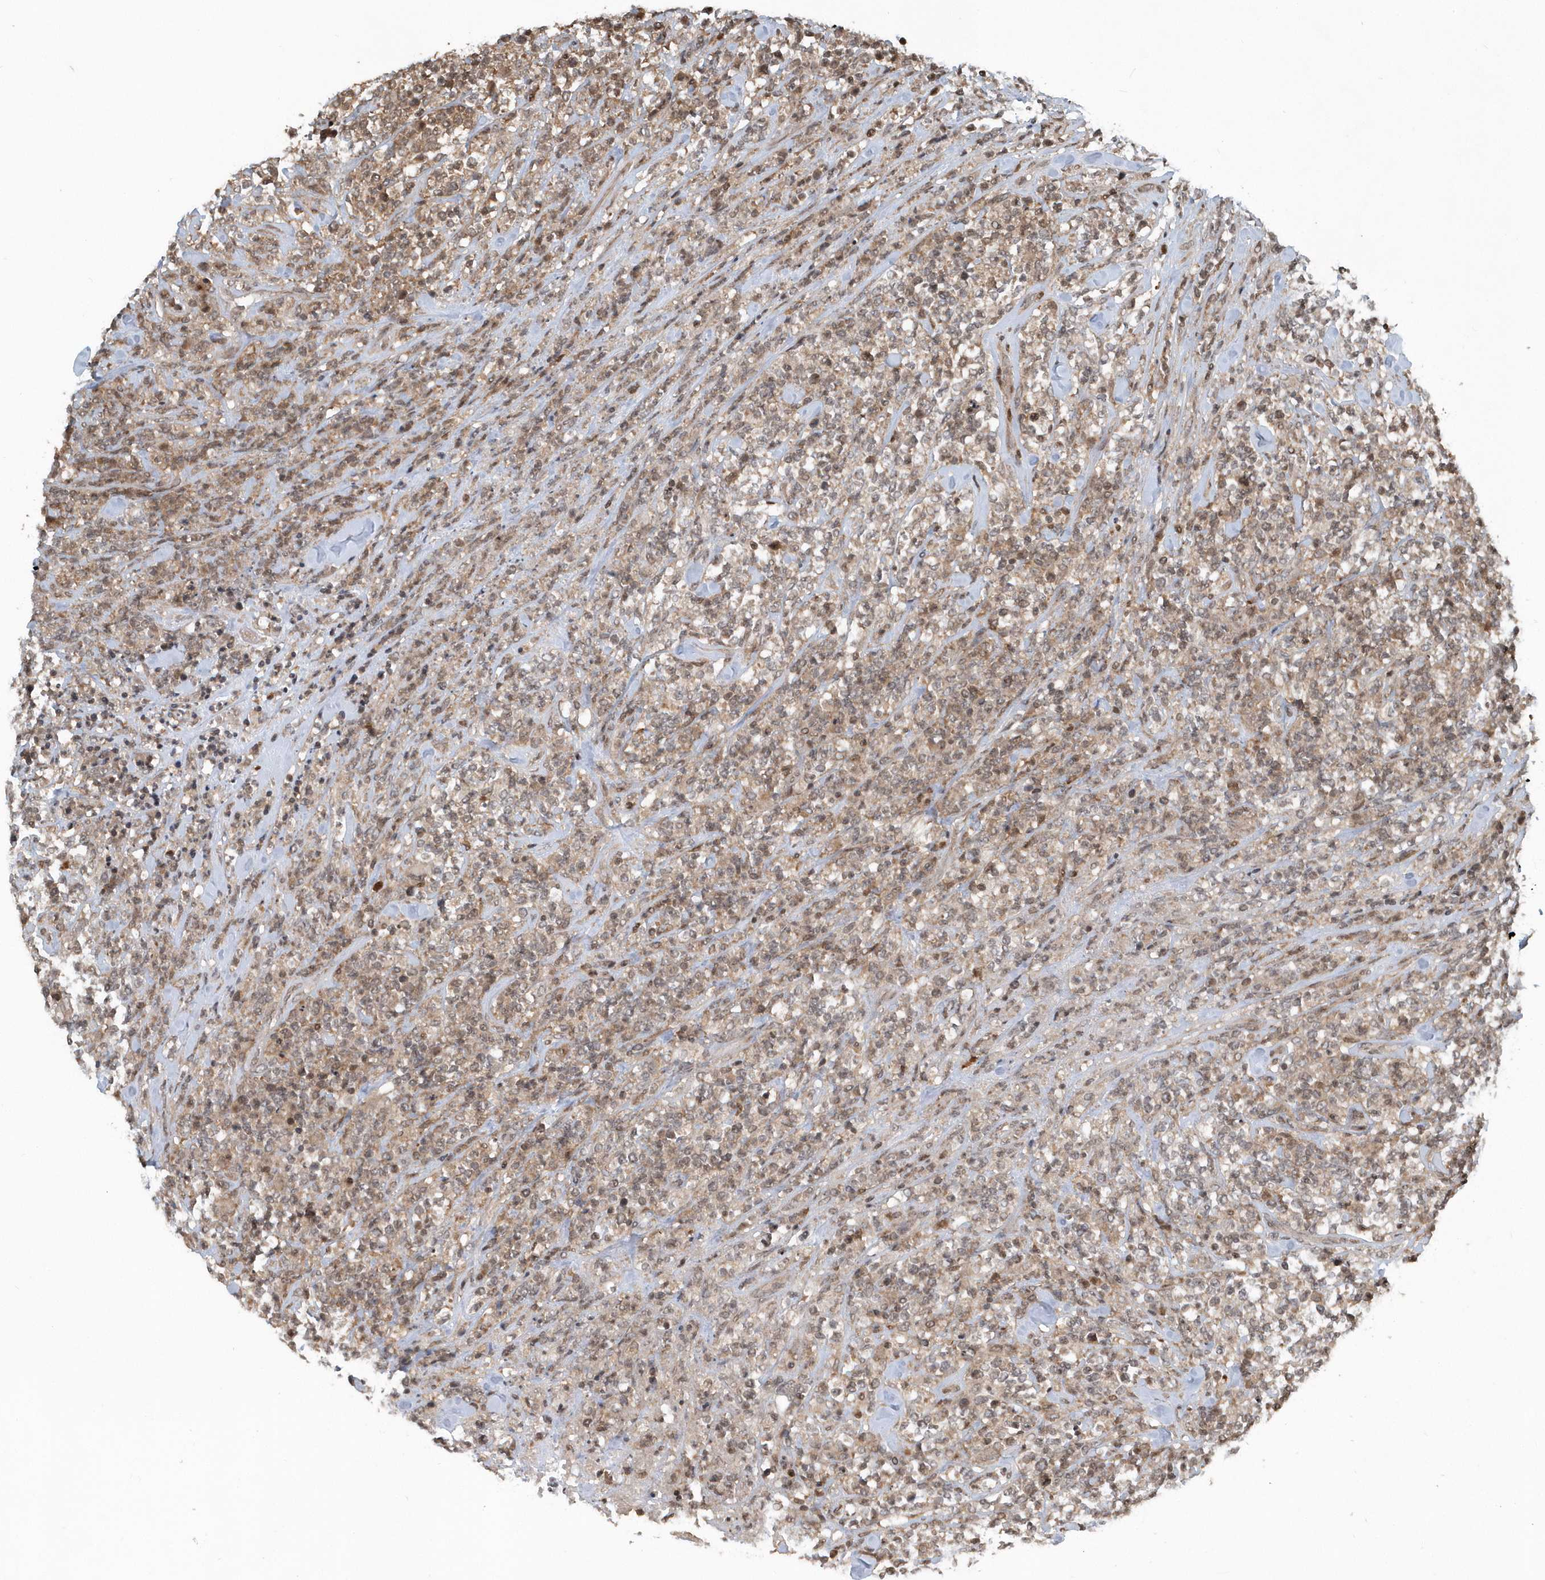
{"staining": {"intensity": "weak", "quantity": ">75%", "location": "cytoplasmic/membranous,nuclear"}, "tissue": "lymphoma", "cell_type": "Tumor cells", "image_type": "cancer", "snomed": [{"axis": "morphology", "description": "Malignant lymphoma, non-Hodgkin's type, High grade"}, {"axis": "topography", "description": "Soft tissue"}], "caption": "The image demonstrates staining of lymphoma, revealing weak cytoplasmic/membranous and nuclear protein staining (brown color) within tumor cells.", "gene": "EIF2B1", "patient": {"sex": "male", "age": 18}}